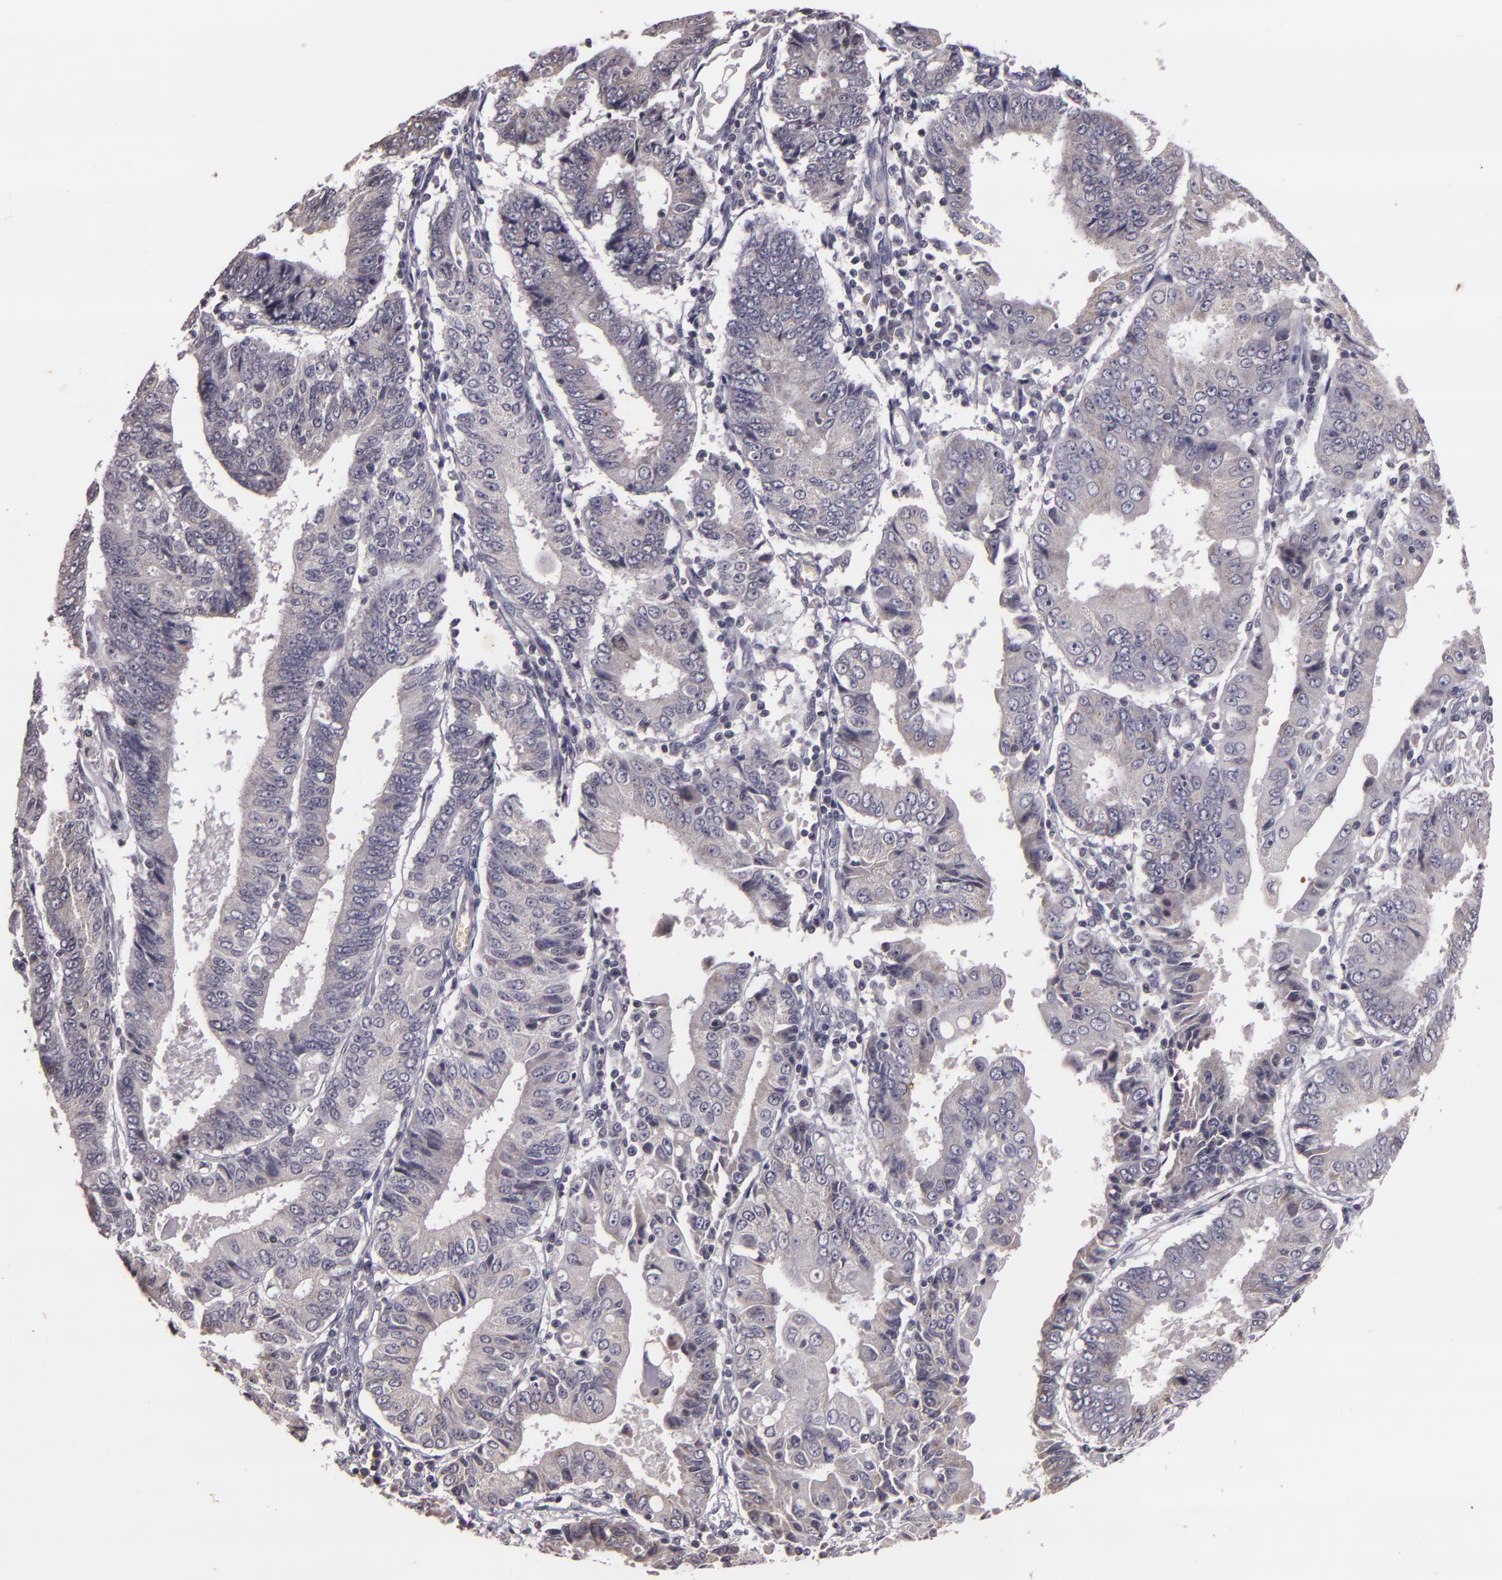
{"staining": {"intensity": "negative", "quantity": "none", "location": "none"}, "tissue": "endometrial cancer", "cell_type": "Tumor cells", "image_type": "cancer", "snomed": [{"axis": "morphology", "description": "Adenocarcinoma, NOS"}, {"axis": "topography", "description": "Endometrium"}], "caption": "A high-resolution histopathology image shows IHC staining of adenocarcinoma (endometrial), which exhibits no significant positivity in tumor cells.", "gene": "TFF1", "patient": {"sex": "female", "age": 75}}